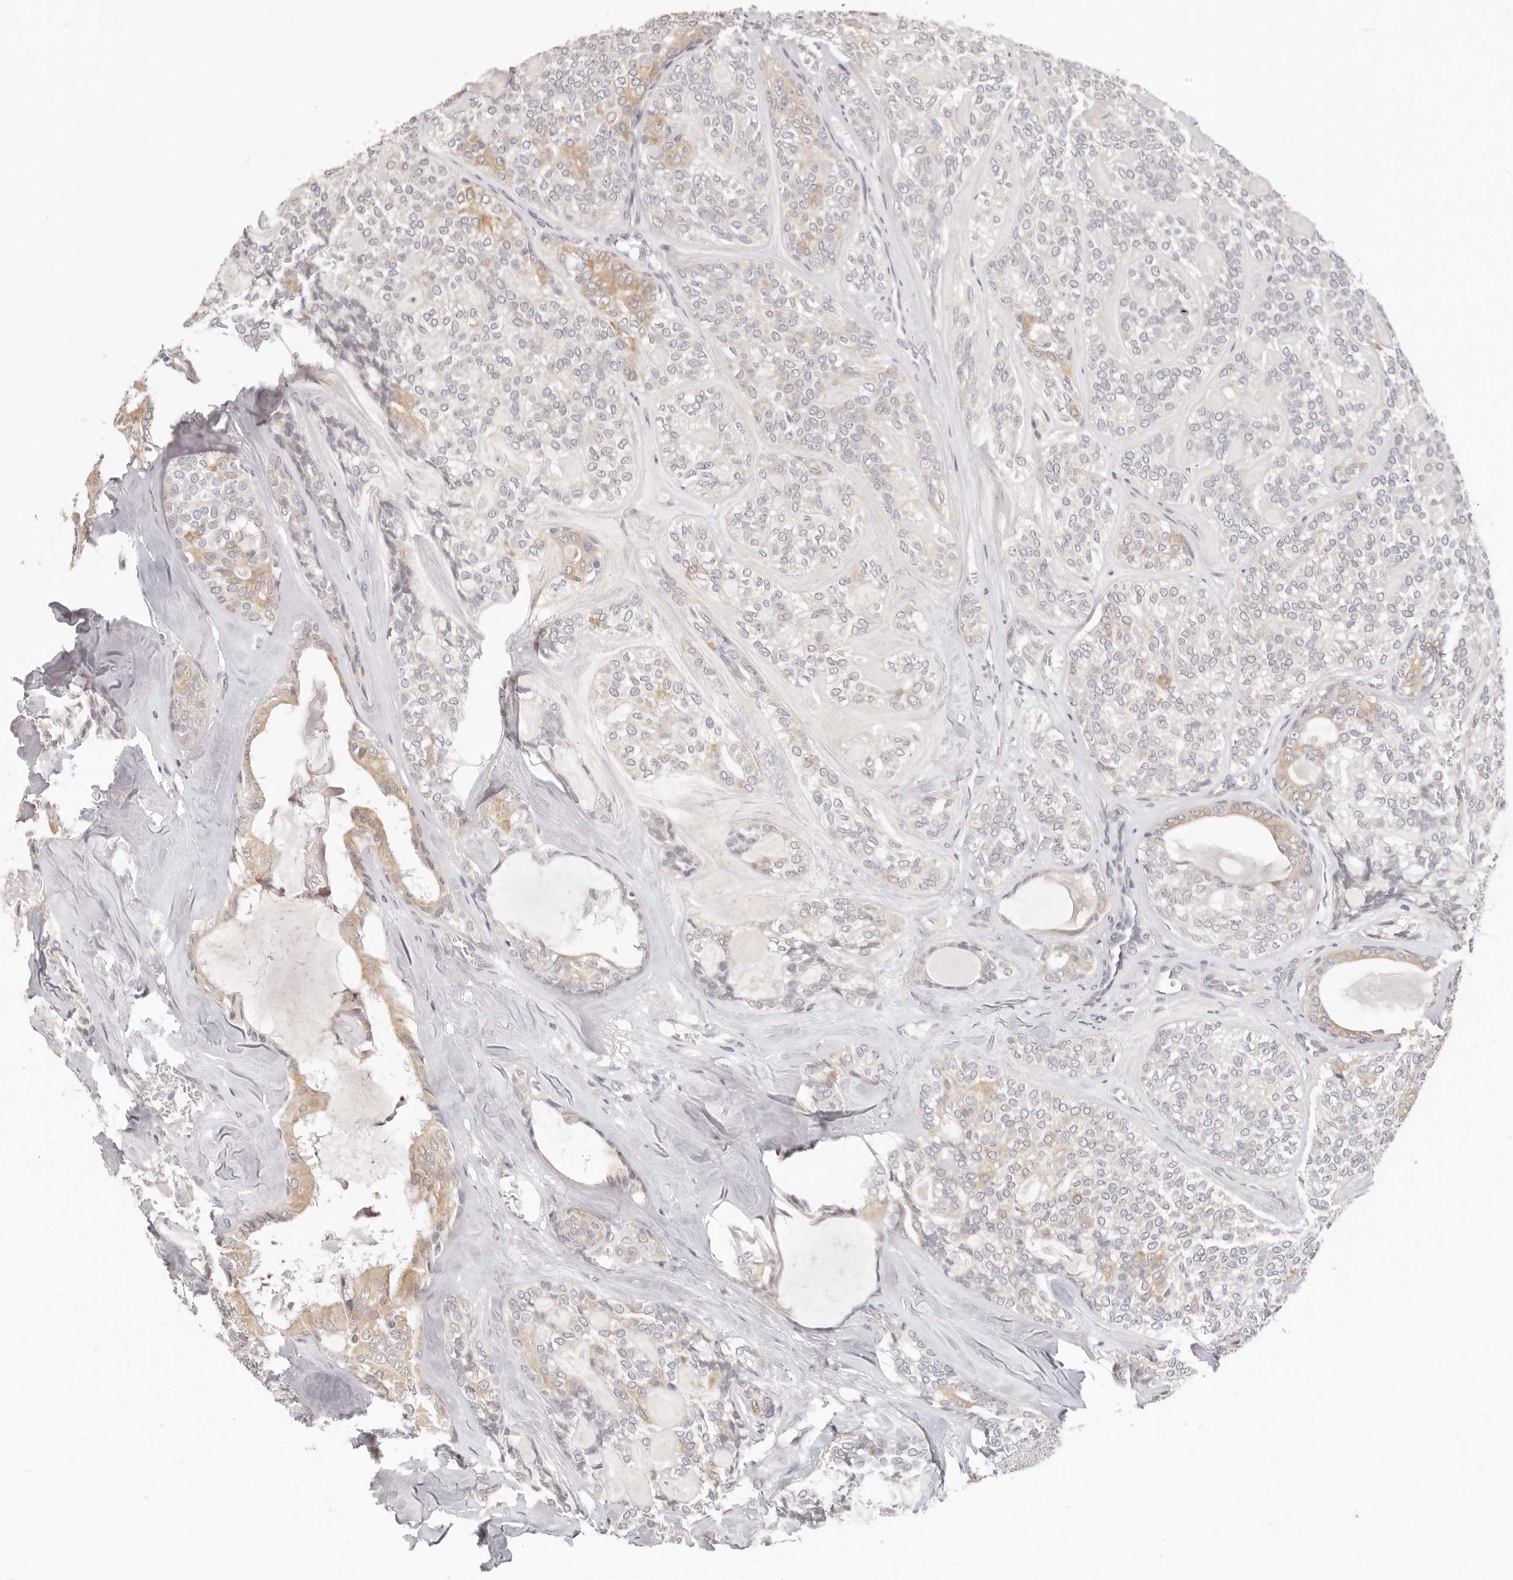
{"staining": {"intensity": "weak", "quantity": "25%-75%", "location": "cytoplasmic/membranous"}, "tissue": "head and neck cancer", "cell_type": "Tumor cells", "image_type": "cancer", "snomed": [{"axis": "morphology", "description": "Adenocarcinoma, NOS"}, {"axis": "topography", "description": "Head-Neck"}], "caption": "Tumor cells exhibit low levels of weak cytoplasmic/membranous staining in approximately 25%-75% of cells in adenocarcinoma (head and neck).", "gene": "GGPS1", "patient": {"sex": "male", "age": 66}}